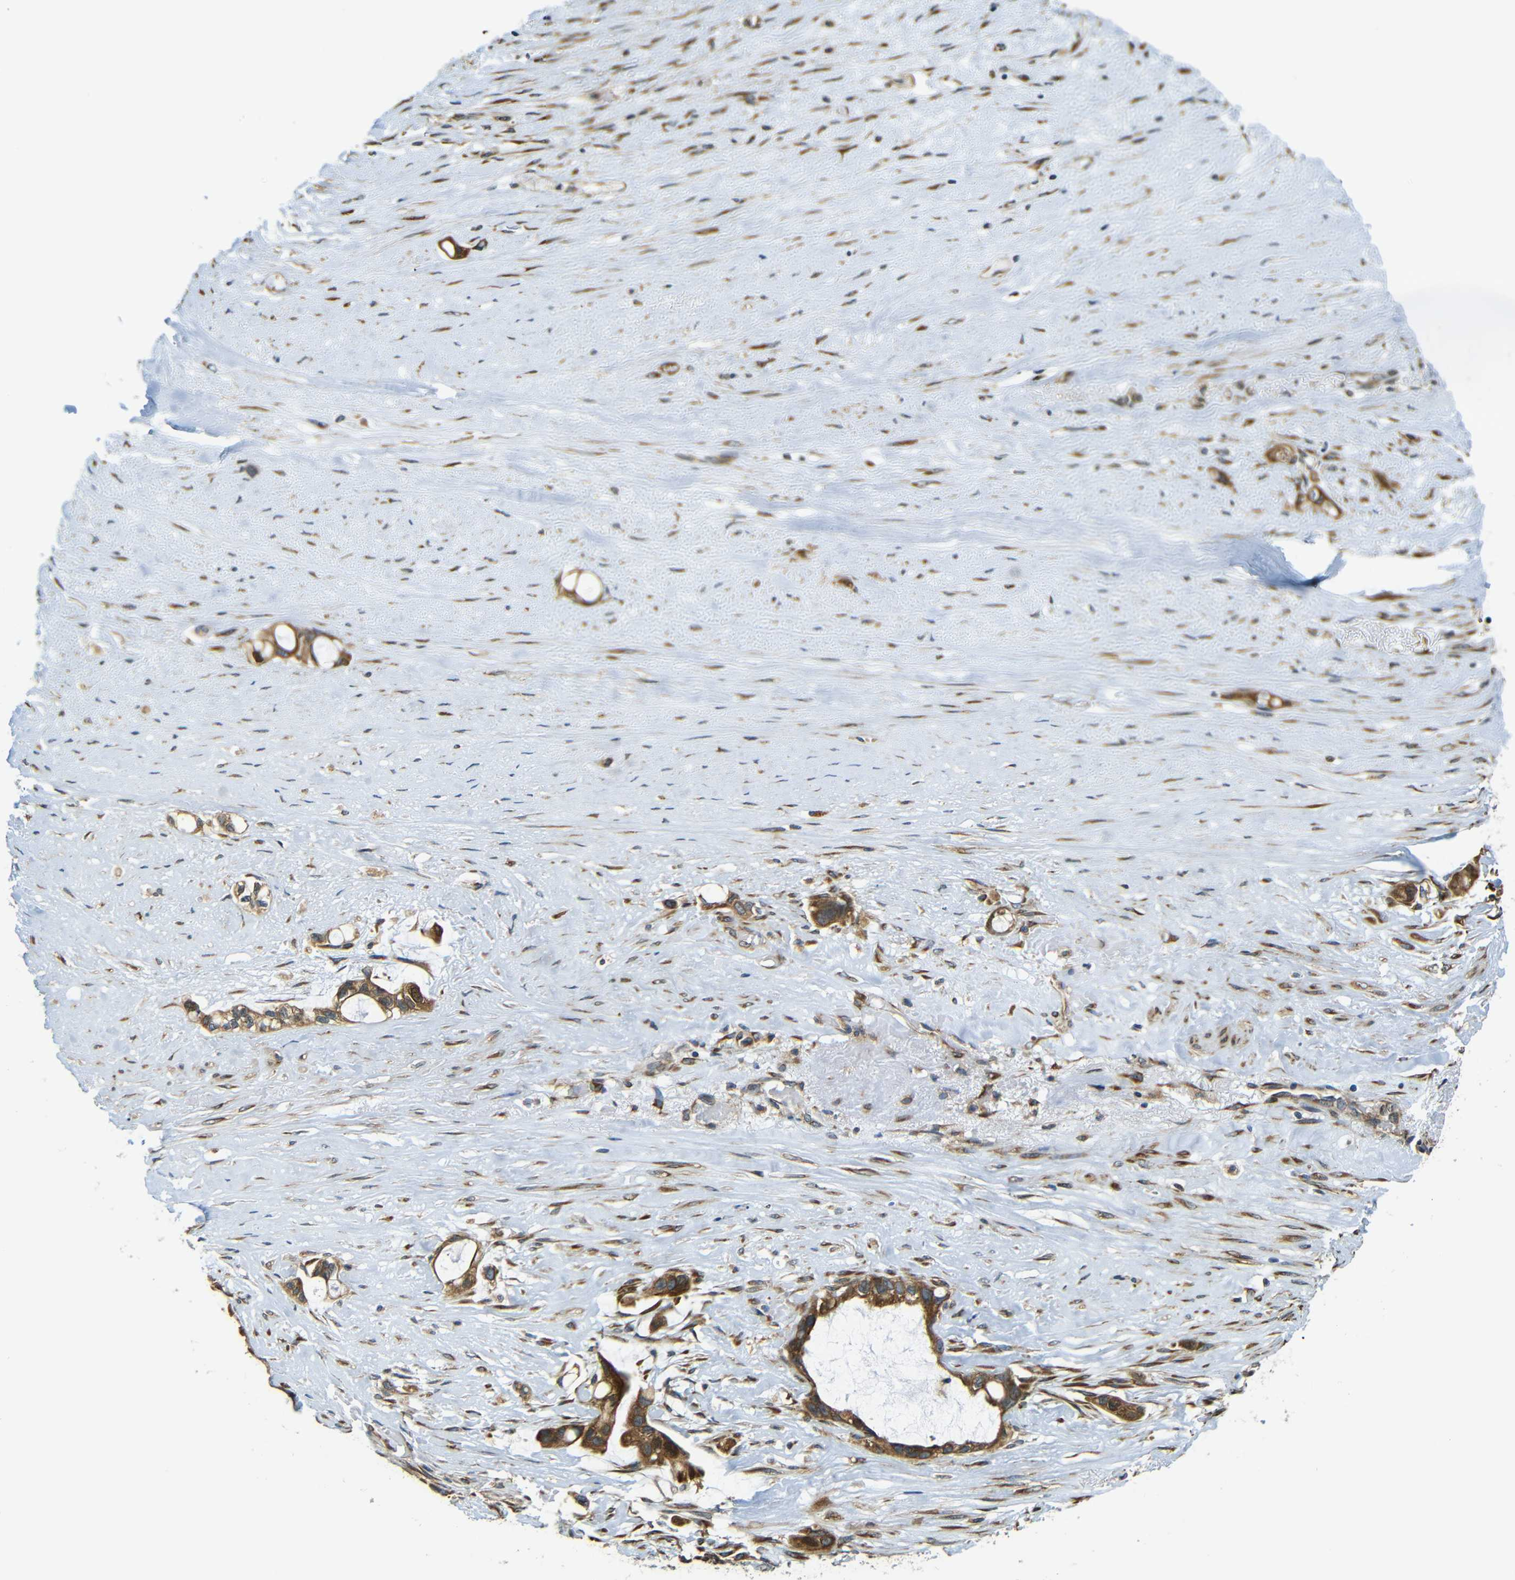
{"staining": {"intensity": "strong", "quantity": ">75%", "location": "cytoplasmic/membranous"}, "tissue": "liver cancer", "cell_type": "Tumor cells", "image_type": "cancer", "snomed": [{"axis": "morphology", "description": "Cholangiocarcinoma"}, {"axis": "topography", "description": "Liver"}], "caption": "Immunohistochemistry (IHC) staining of liver cancer, which reveals high levels of strong cytoplasmic/membranous positivity in approximately >75% of tumor cells indicating strong cytoplasmic/membranous protein expression. The staining was performed using DAB (3,3'-diaminobenzidine) (brown) for protein detection and nuclei were counterstained in hematoxylin (blue).", "gene": "VAPB", "patient": {"sex": "female", "age": 65}}